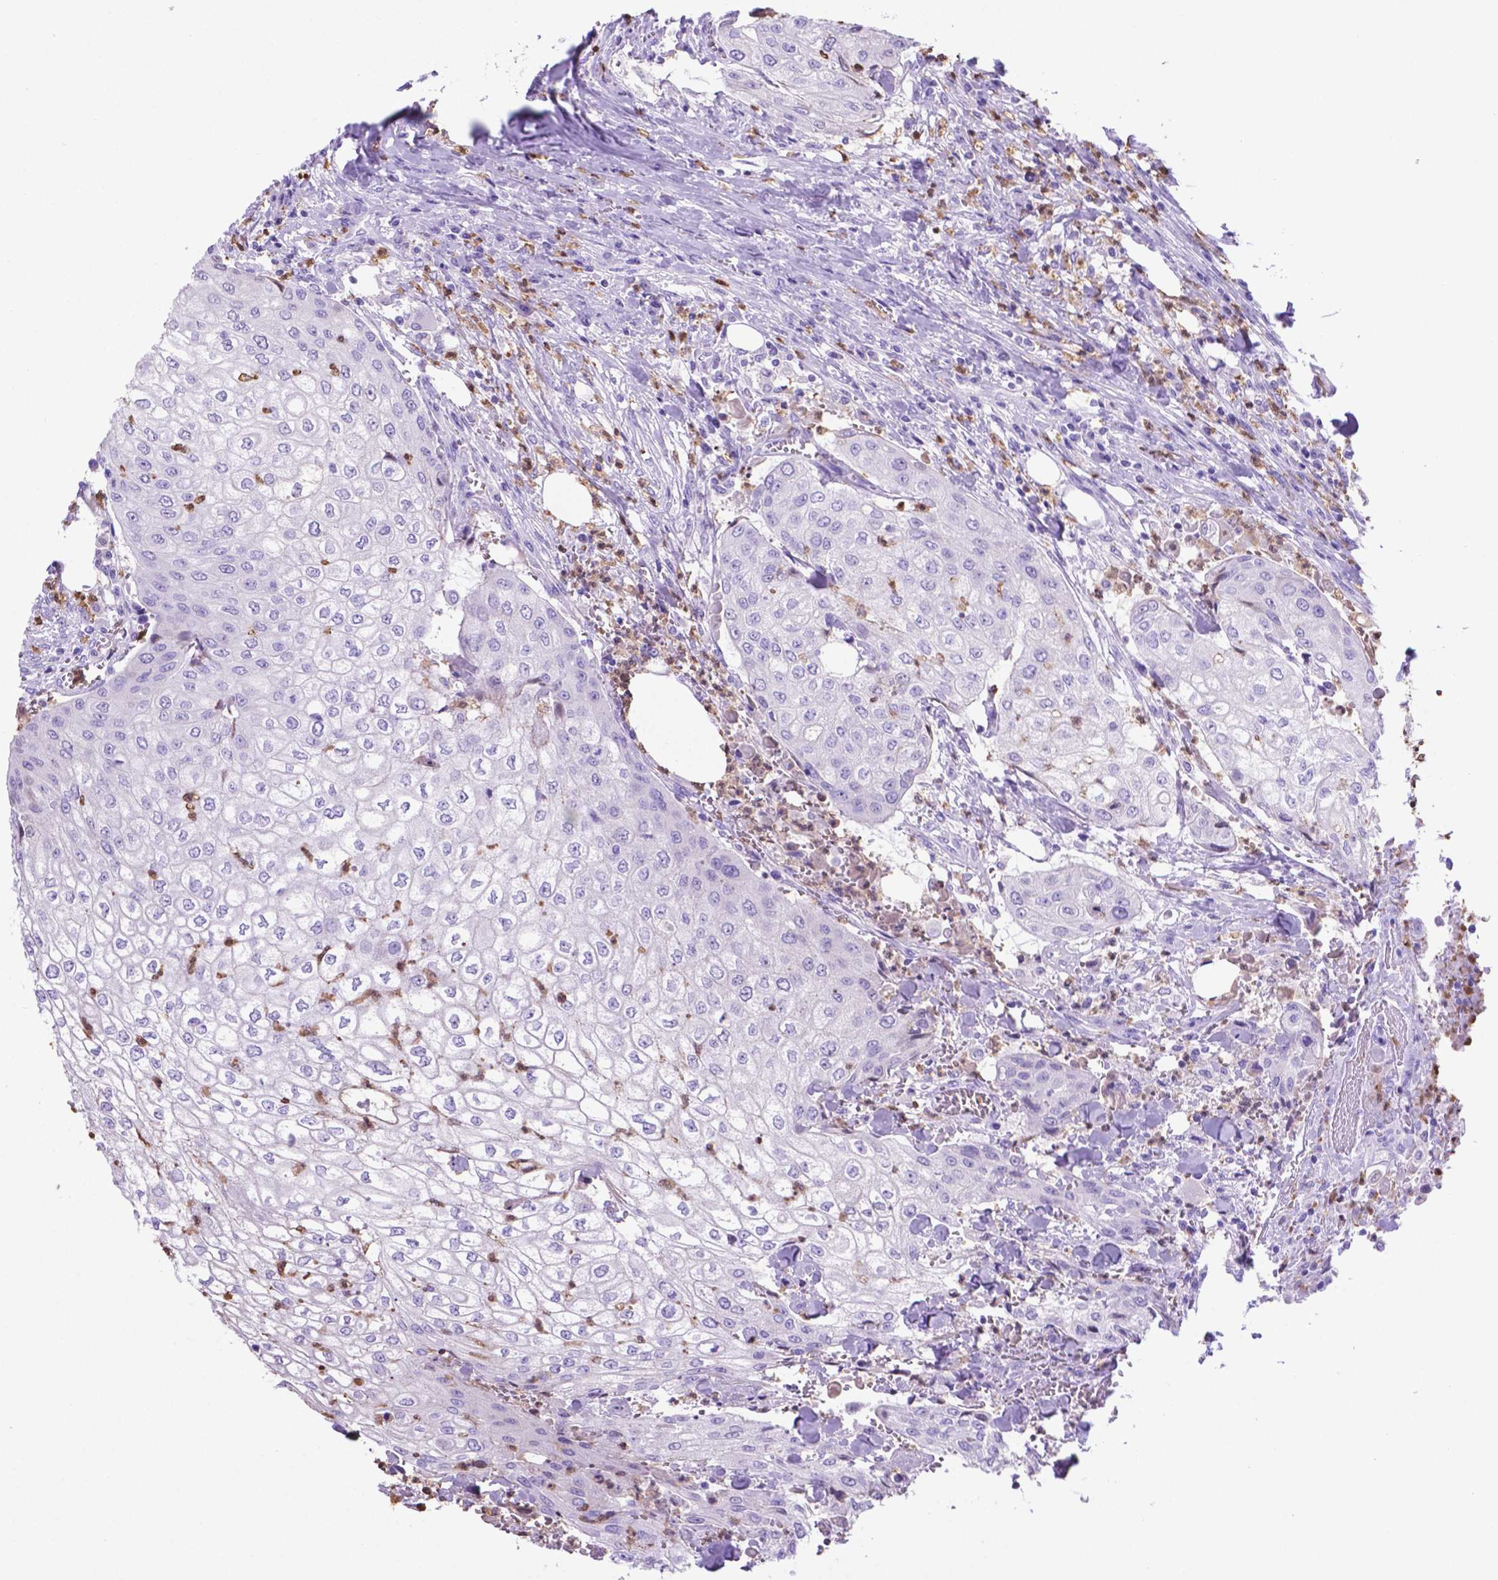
{"staining": {"intensity": "negative", "quantity": "none", "location": "none"}, "tissue": "urothelial cancer", "cell_type": "Tumor cells", "image_type": "cancer", "snomed": [{"axis": "morphology", "description": "Urothelial carcinoma, High grade"}, {"axis": "topography", "description": "Urinary bladder"}], "caption": "Tumor cells show no significant staining in urothelial carcinoma (high-grade).", "gene": "LZTR1", "patient": {"sex": "male", "age": 62}}